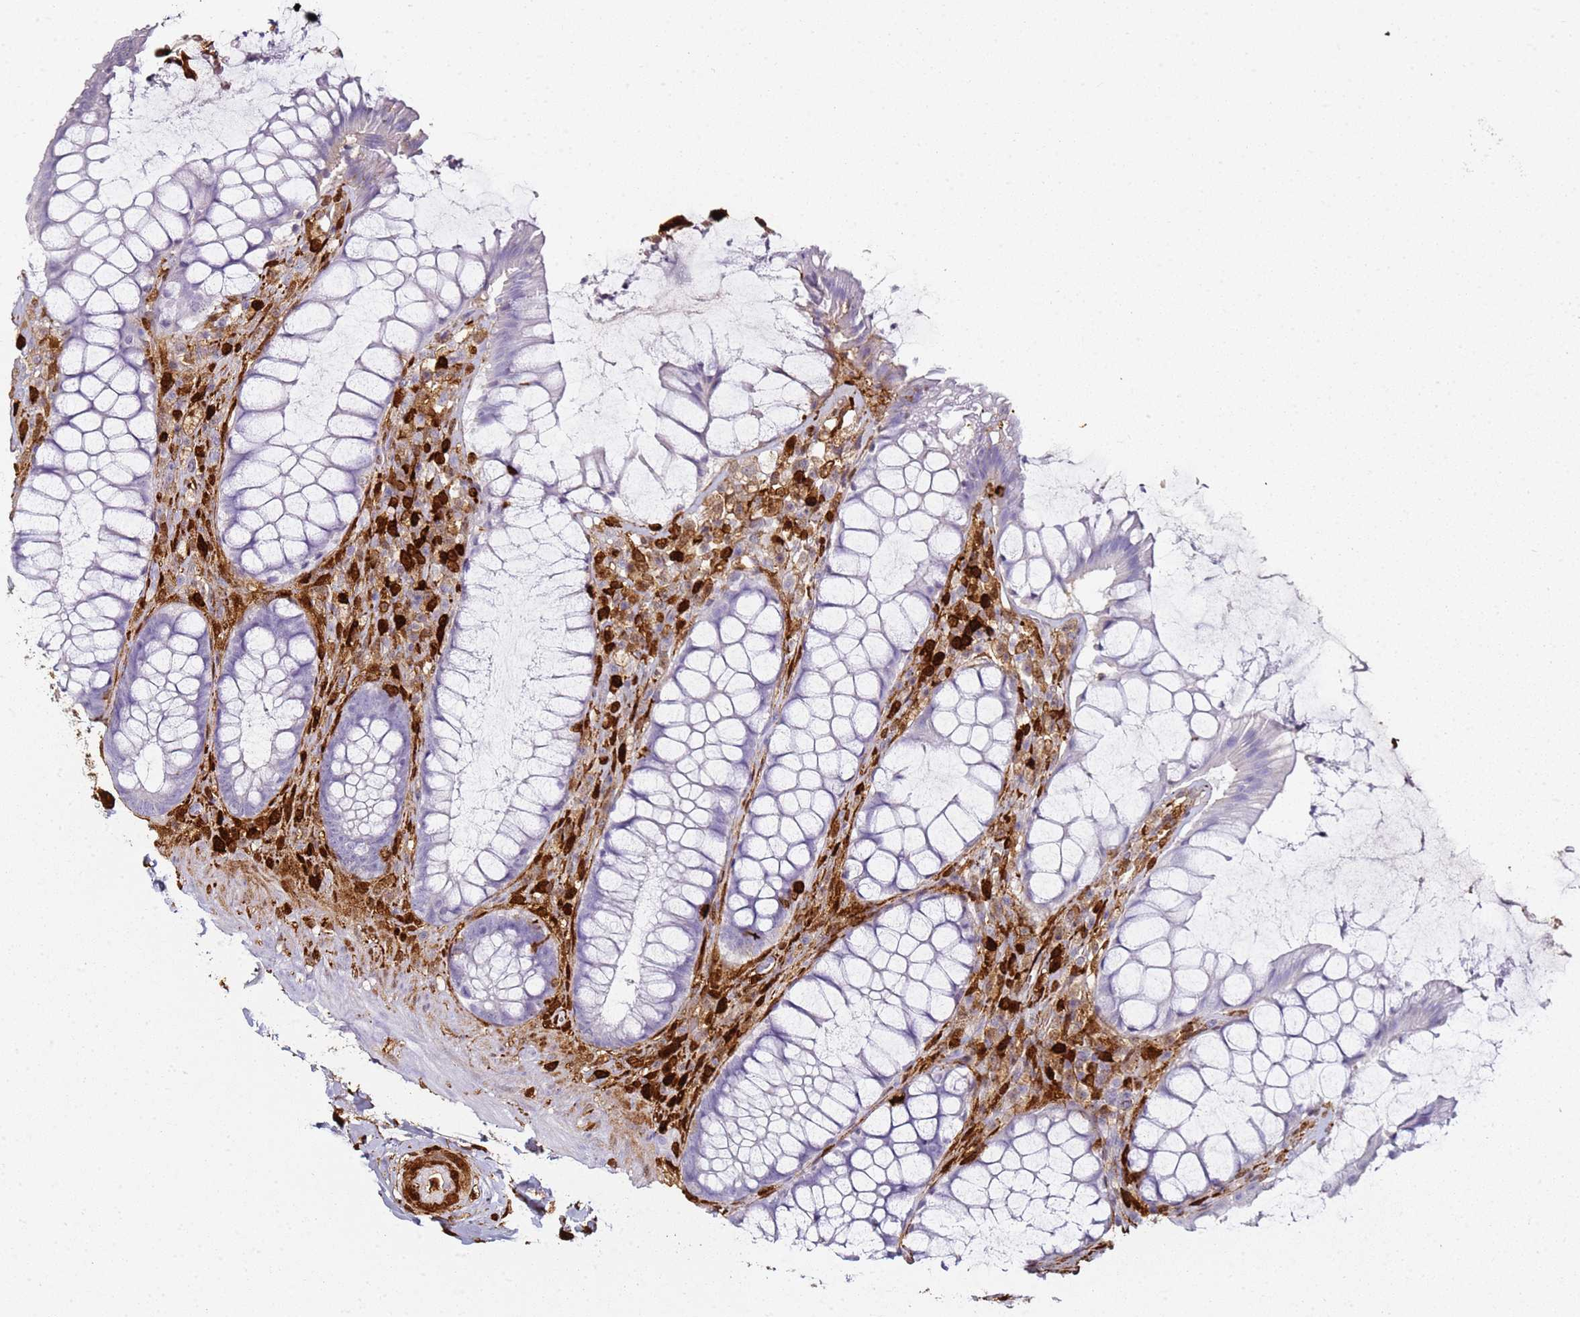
{"staining": {"intensity": "negative", "quantity": "none", "location": "none"}, "tissue": "rectum", "cell_type": "Glandular cells", "image_type": "normal", "snomed": [{"axis": "morphology", "description": "Normal tissue, NOS"}, {"axis": "topography", "description": "Rectum"}], "caption": "The IHC histopathology image has no significant staining in glandular cells of rectum. (DAB (3,3'-diaminobenzidine) IHC visualized using brightfield microscopy, high magnification).", "gene": "S100A4", "patient": {"sex": "female", "age": 58}}